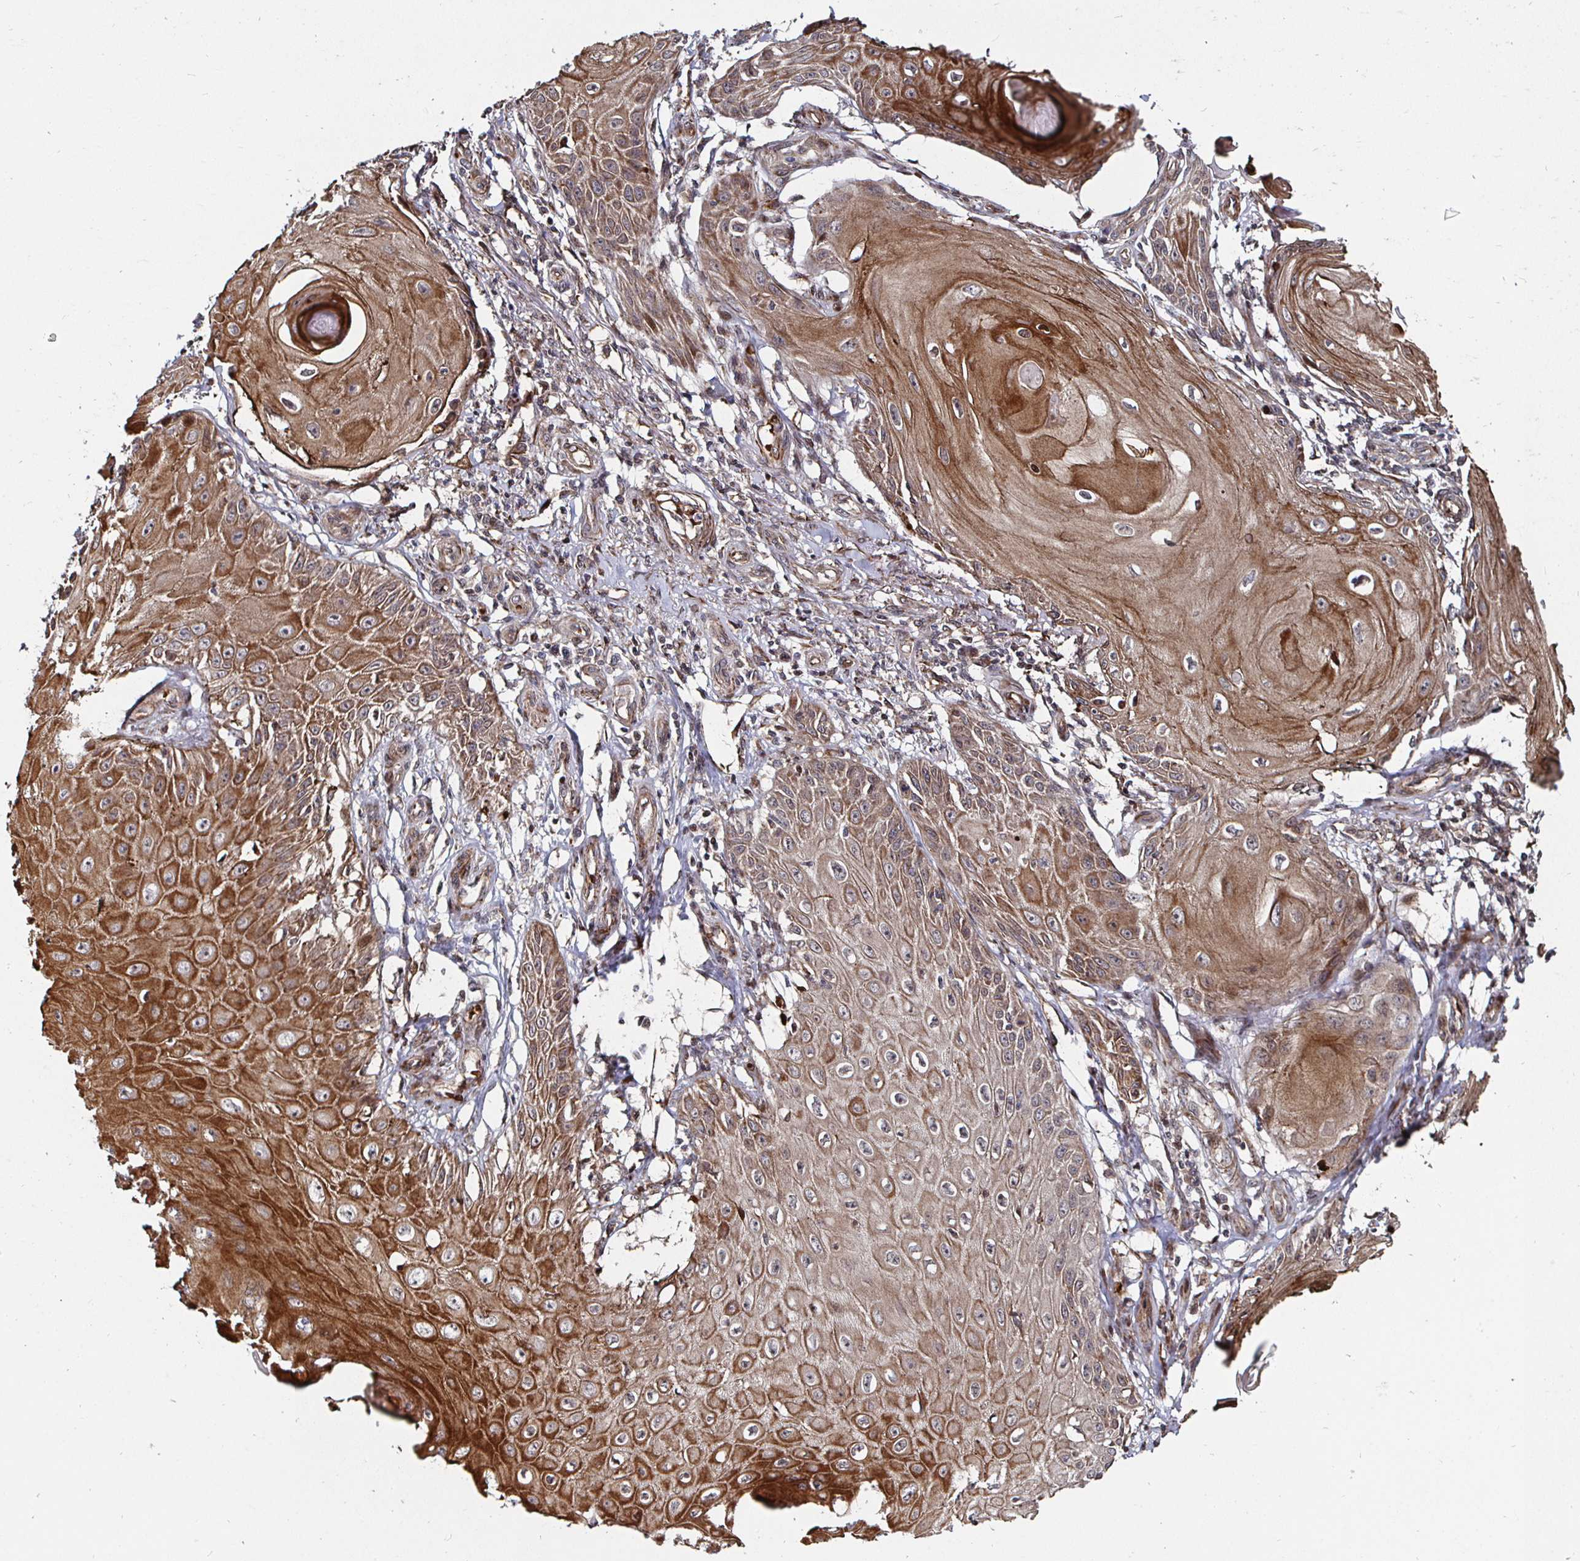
{"staining": {"intensity": "moderate", "quantity": ">75%", "location": "cytoplasmic/membranous"}, "tissue": "skin cancer", "cell_type": "Tumor cells", "image_type": "cancer", "snomed": [{"axis": "morphology", "description": "Squamous cell carcinoma, NOS"}, {"axis": "topography", "description": "Skin"}], "caption": "Human skin cancer (squamous cell carcinoma) stained with a protein marker displays moderate staining in tumor cells.", "gene": "TBKBP1", "patient": {"sex": "female", "age": 77}}